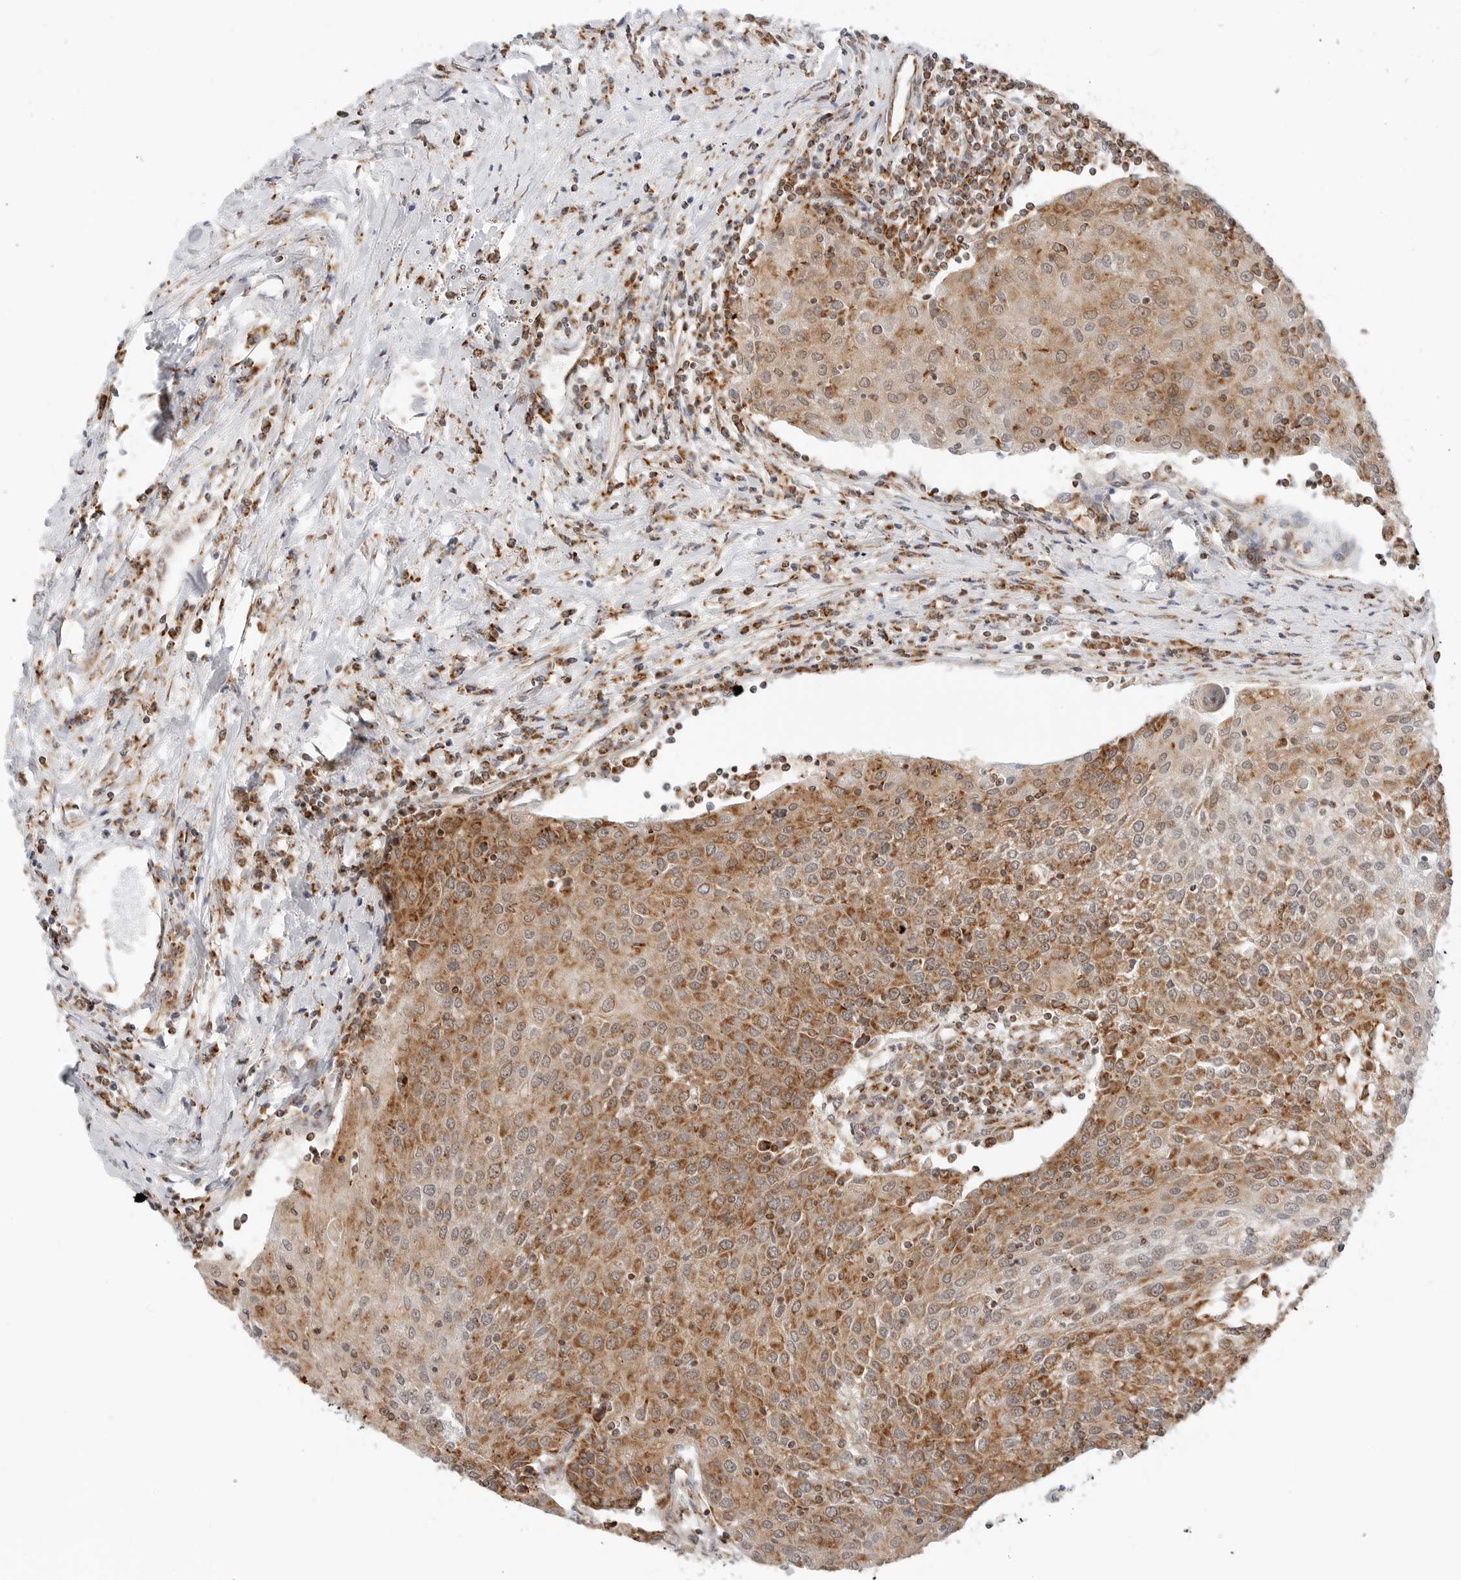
{"staining": {"intensity": "moderate", "quantity": ">75%", "location": "cytoplasmic/membranous"}, "tissue": "urothelial cancer", "cell_type": "Tumor cells", "image_type": "cancer", "snomed": [{"axis": "morphology", "description": "Urothelial carcinoma, High grade"}, {"axis": "topography", "description": "Urinary bladder"}], "caption": "About >75% of tumor cells in human high-grade urothelial carcinoma exhibit moderate cytoplasmic/membranous protein positivity as visualized by brown immunohistochemical staining.", "gene": "POLR3GL", "patient": {"sex": "female", "age": 85}}